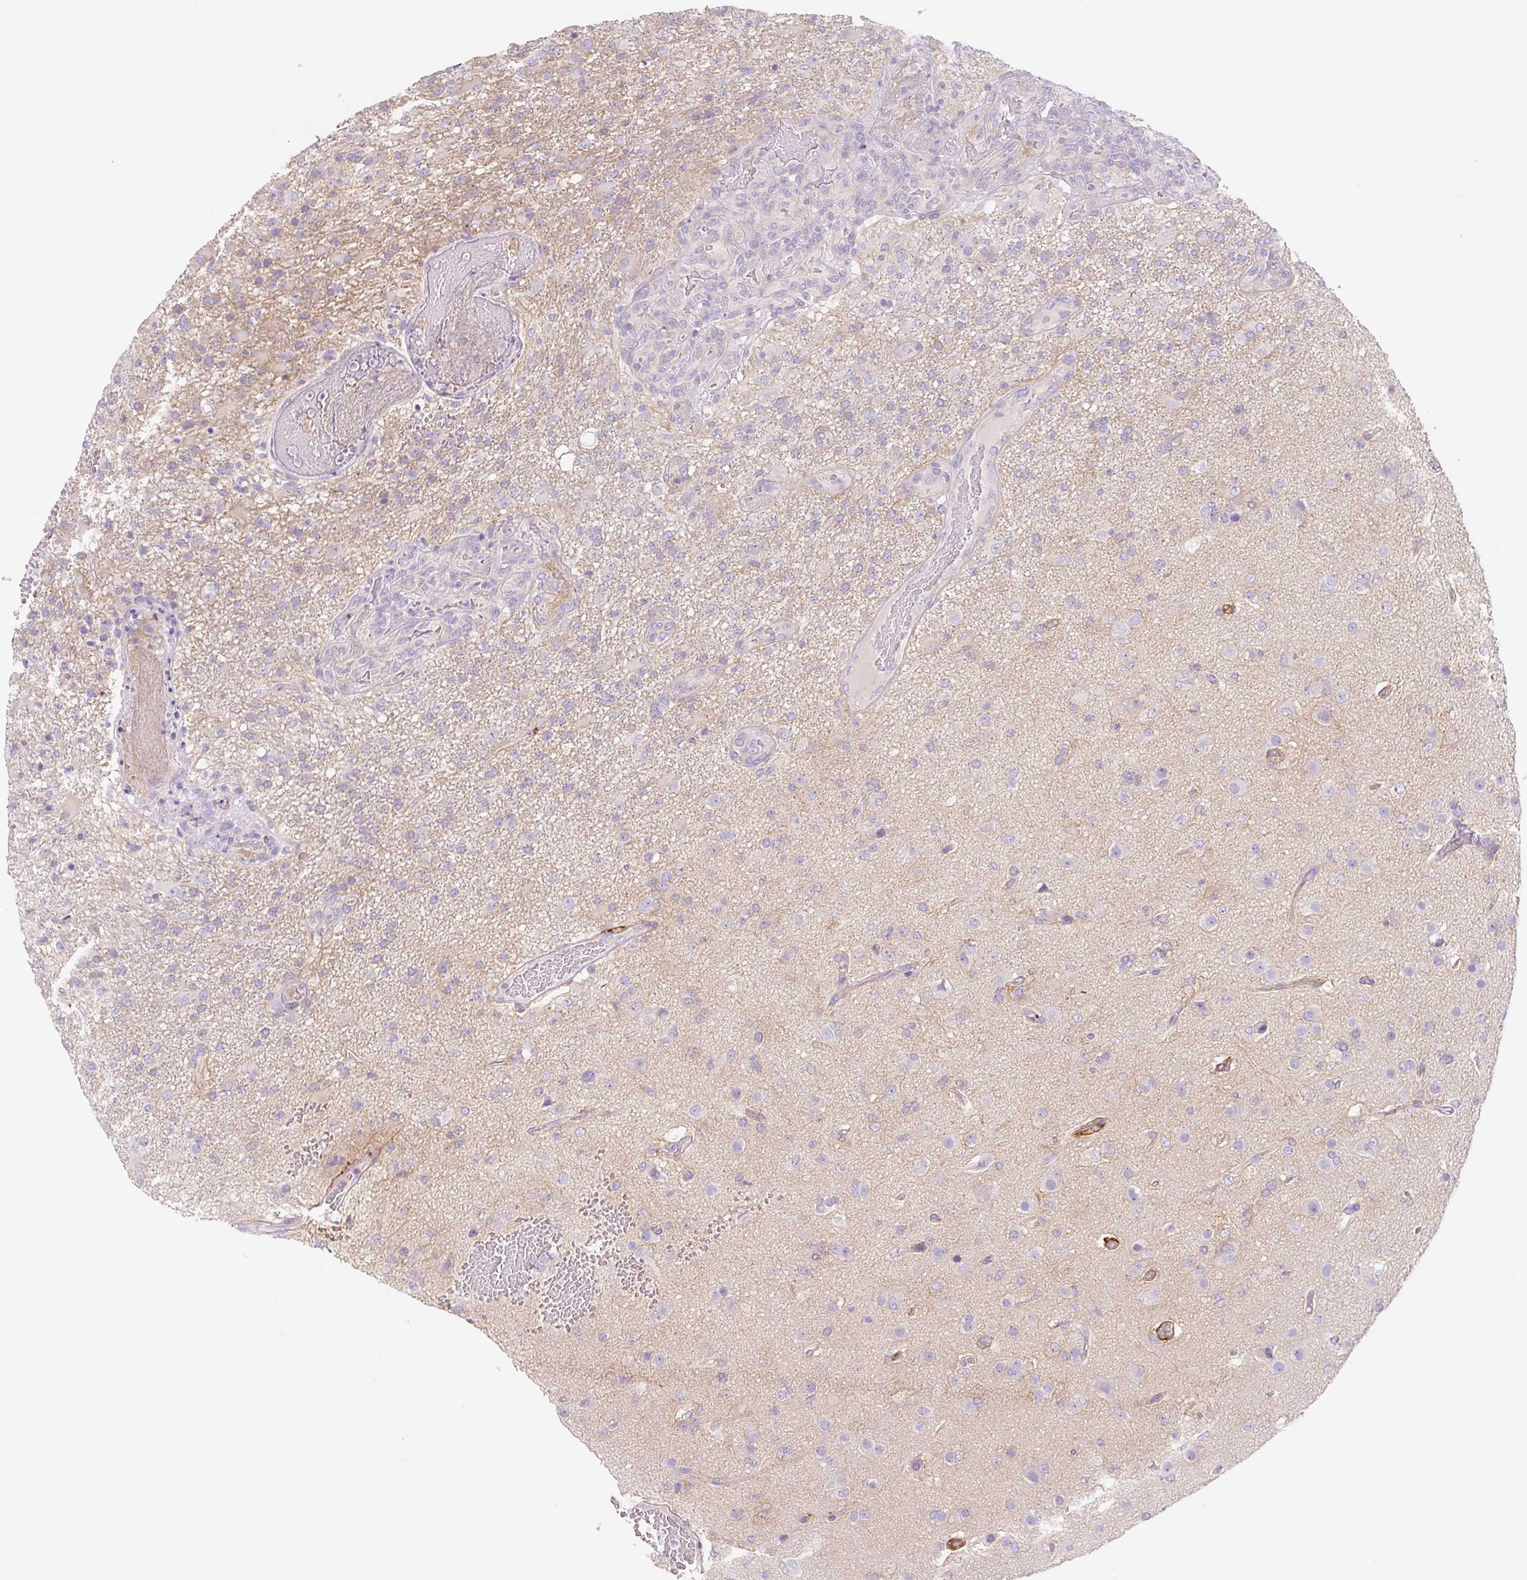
{"staining": {"intensity": "negative", "quantity": "none", "location": "none"}, "tissue": "glioma", "cell_type": "Tumor cells", "image_type": "cancer", "snomed": [{"axis": "morphology", "description": "Glioma, malignant, High grade"}, {"axis": "topography", "description": "Brain"}], "caption": "Protein analysis of high-grade glioma (malignant) demonstrates no significant positivity in tumor cells.", "gene": "LYVE1", "patient": {"sex": "female", "age": 74}}